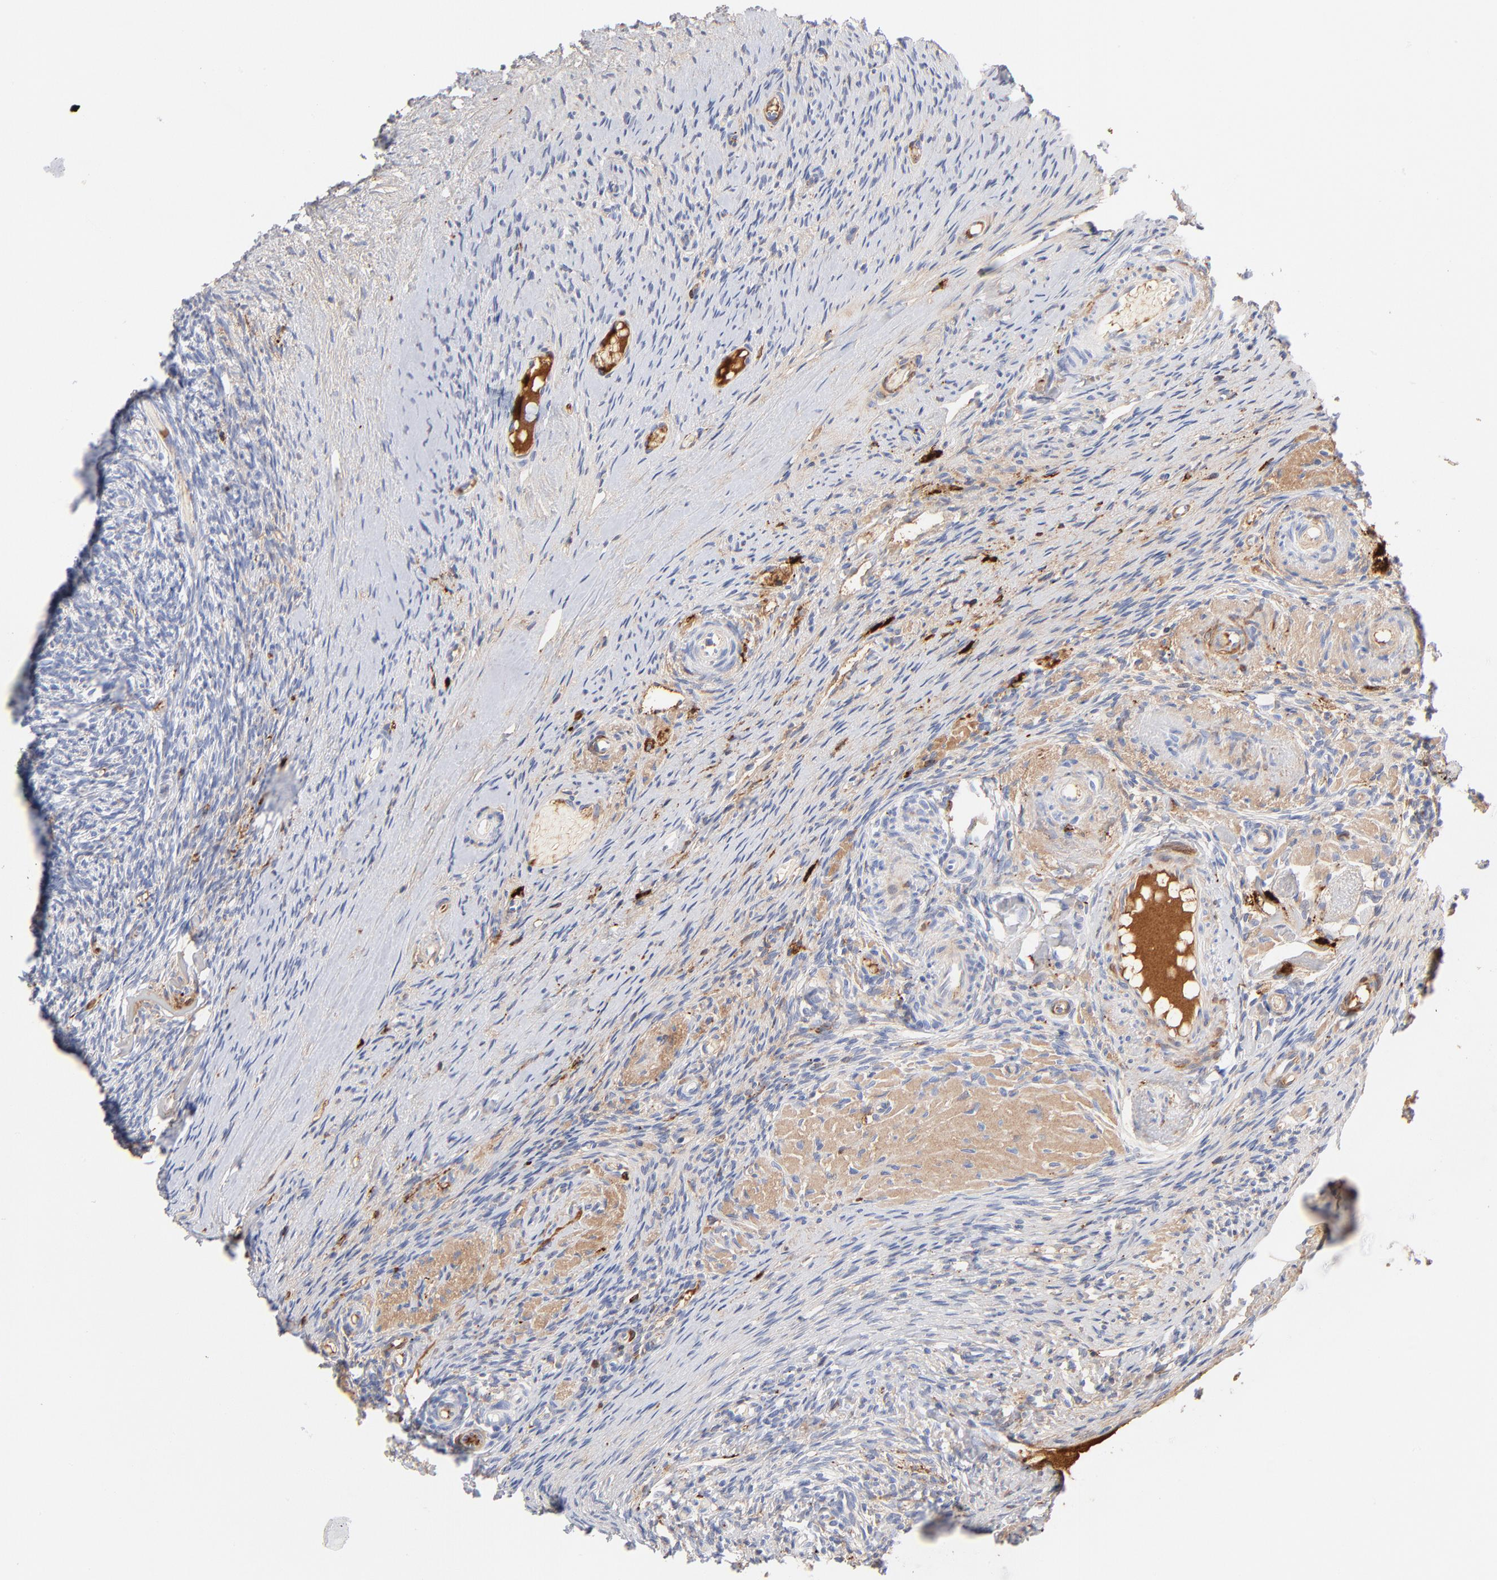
{"staining": {"intensity": "negative", "quantity": "none", "location": "none"}, "tissue": "ovary", "cell_type": "Ovarian stroma cells", "image_type": "normal", "snomed": [{"axis": "morphology", "description": "Normal tissue, NOS"}, {"axis": "topography", "description": "Ovary"}], "caption": "An image of ovary stained for a protein reveals no brown staining in ovarian stroma cells.", "gene": "APOH", "patient": {"sex": "female", "age": 60}}